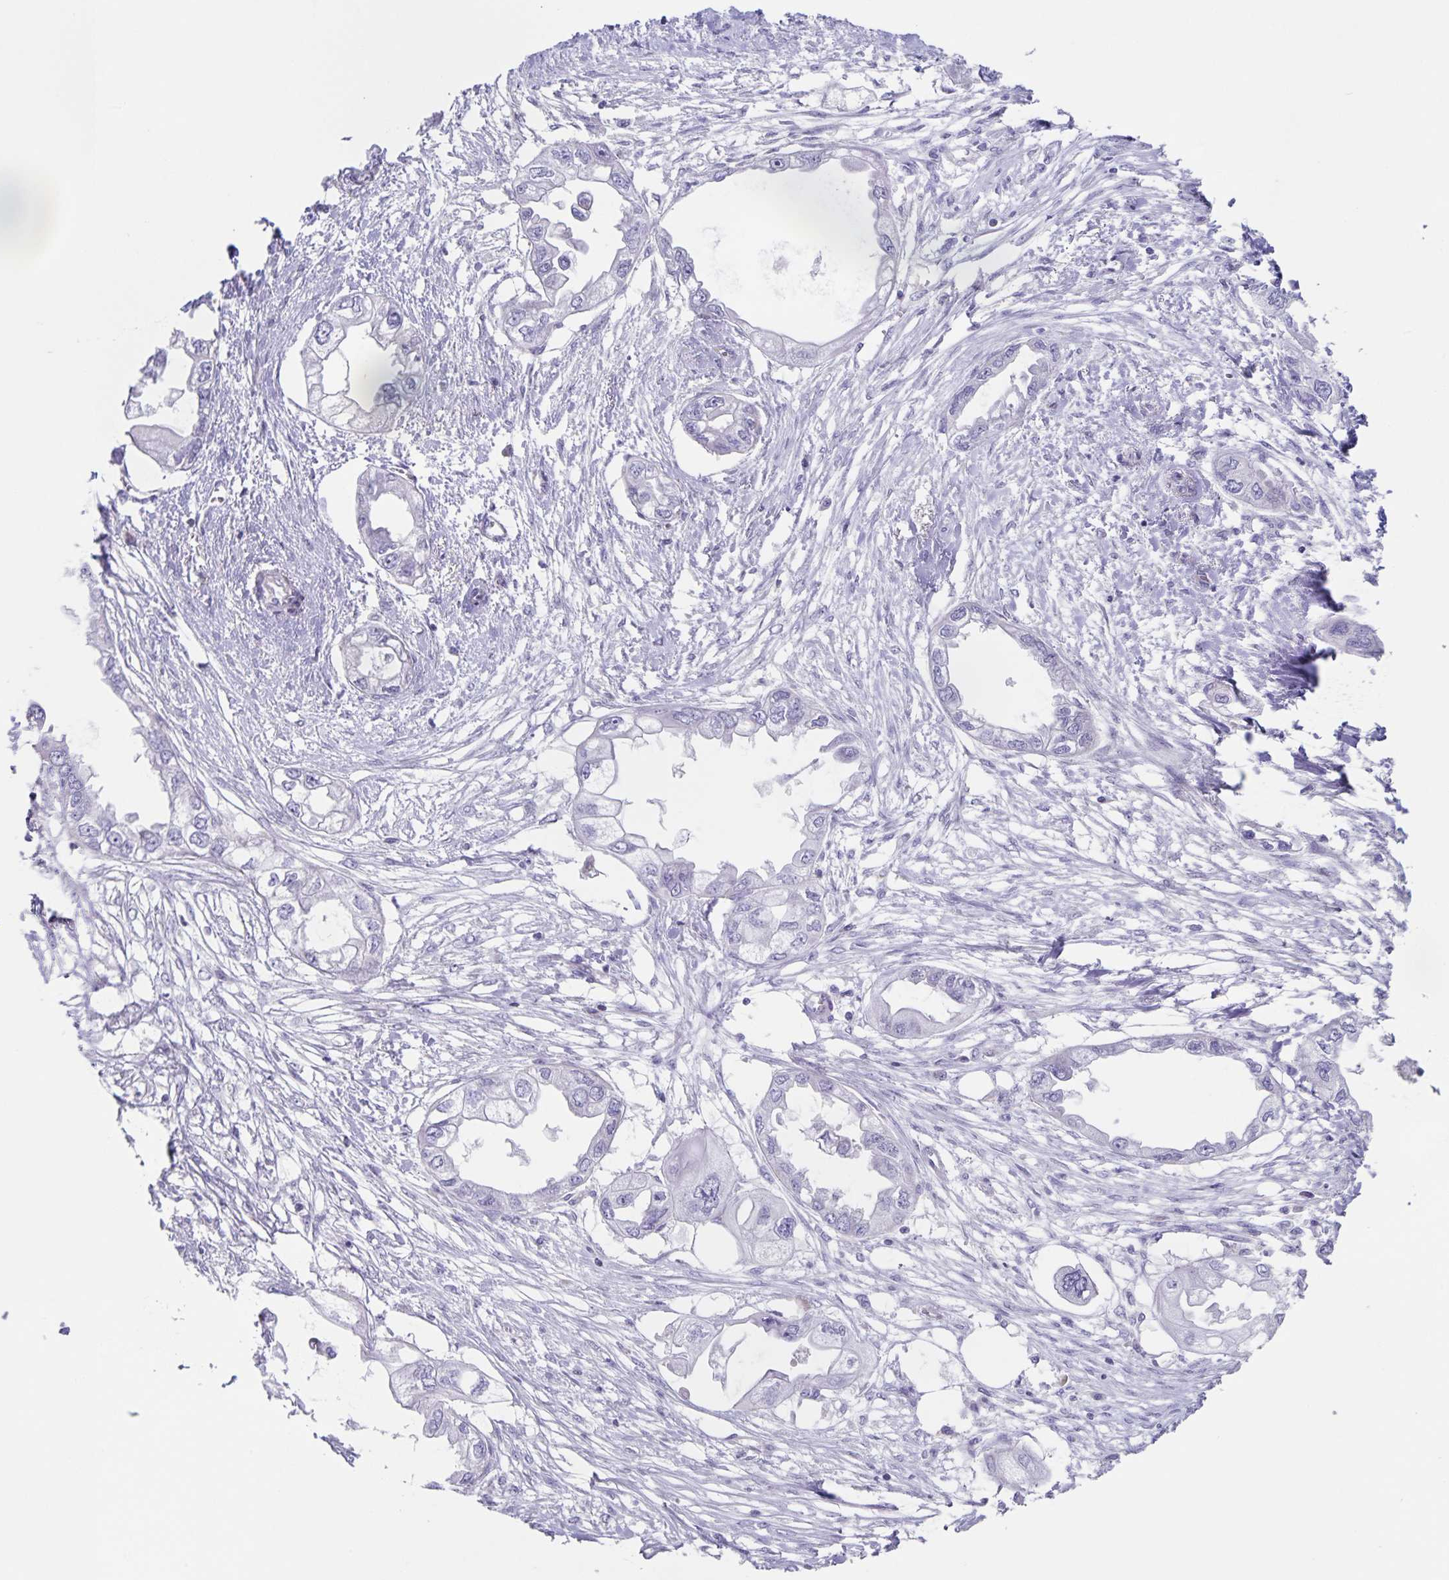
{"staining": {"intensity": "negative", "quantity": "none", "location": "none"}, "tissue": "endometrial cancer", "cell_type": "Tumor cells", "image_type": "cancer", "snomed": [{"axis": "morphology", "description": "Adenocarcinoma, NOS"}, {"axis": "morphology", "description": "Adenocarcinoma, metastatic, NOS"}, {"axis": "topography", "description": "Adipose tissue"}, {"axis": "topography", "description": "Endometrium"}], "caption": "Immunohistochemistry of endometrial cancer (adenocarcinoma) displays no staining in tumor cells.", "gene": "SYNM", "patient": {"sex": "female", "age": 67}}